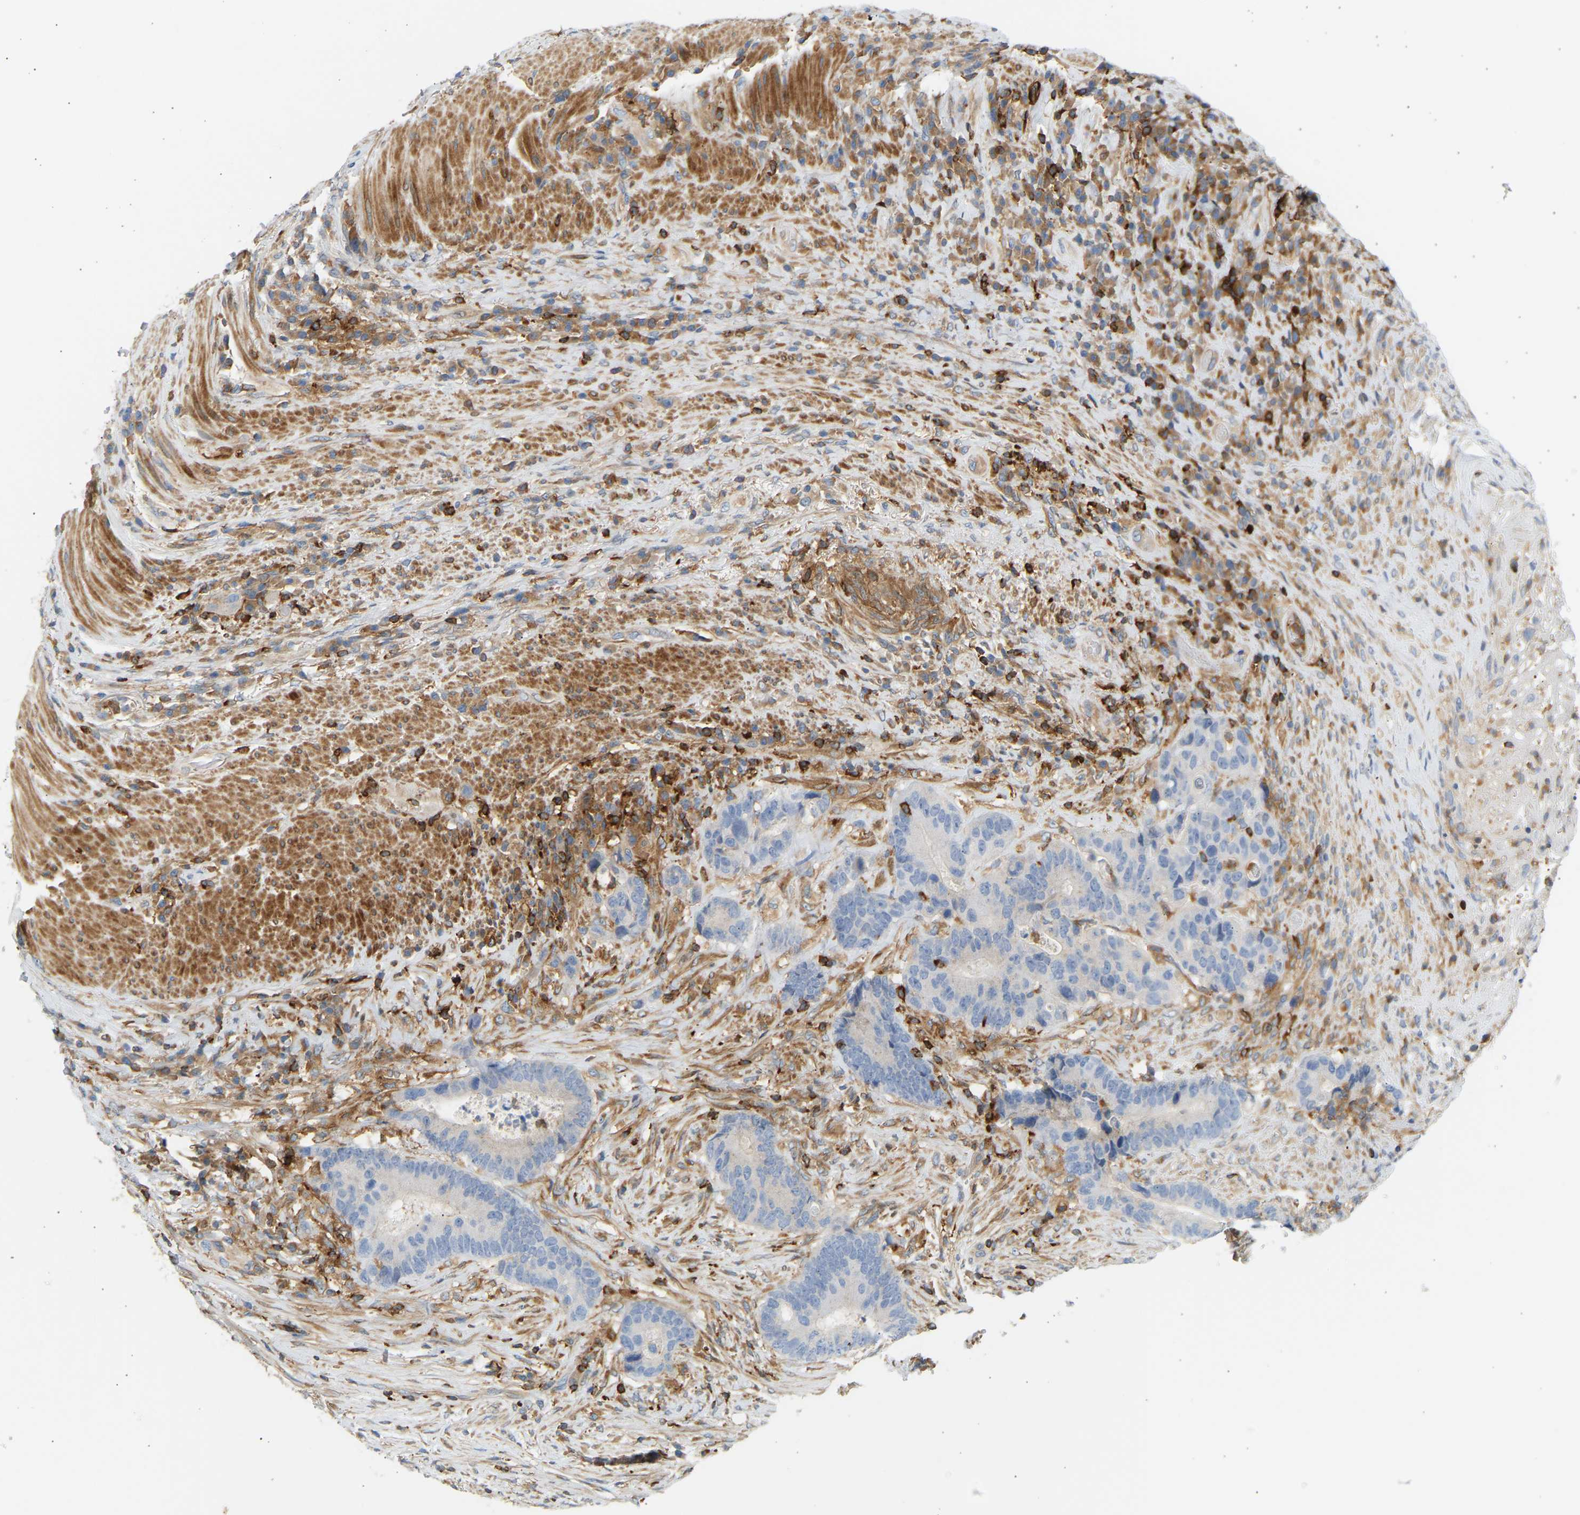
{"staining": {"intensity": "negative", "quantity": "none", "location": "none"}, "tissue": "colorectal cancer", "cell_type": "Tumor cells", "image_type": "cancer", "snomed": [{"axis": "morphology", "description": "Adenocarcinoma, NOS"}, {"axis": "topography", "description": "Rectum"}], "caption": "Colorectal adenocarcinoma stained for a protein using immunohistochemistry exhibits no staining tumor cells.", "gene": "FNBP1", "patient": {"sex": "female", "age": 89}}